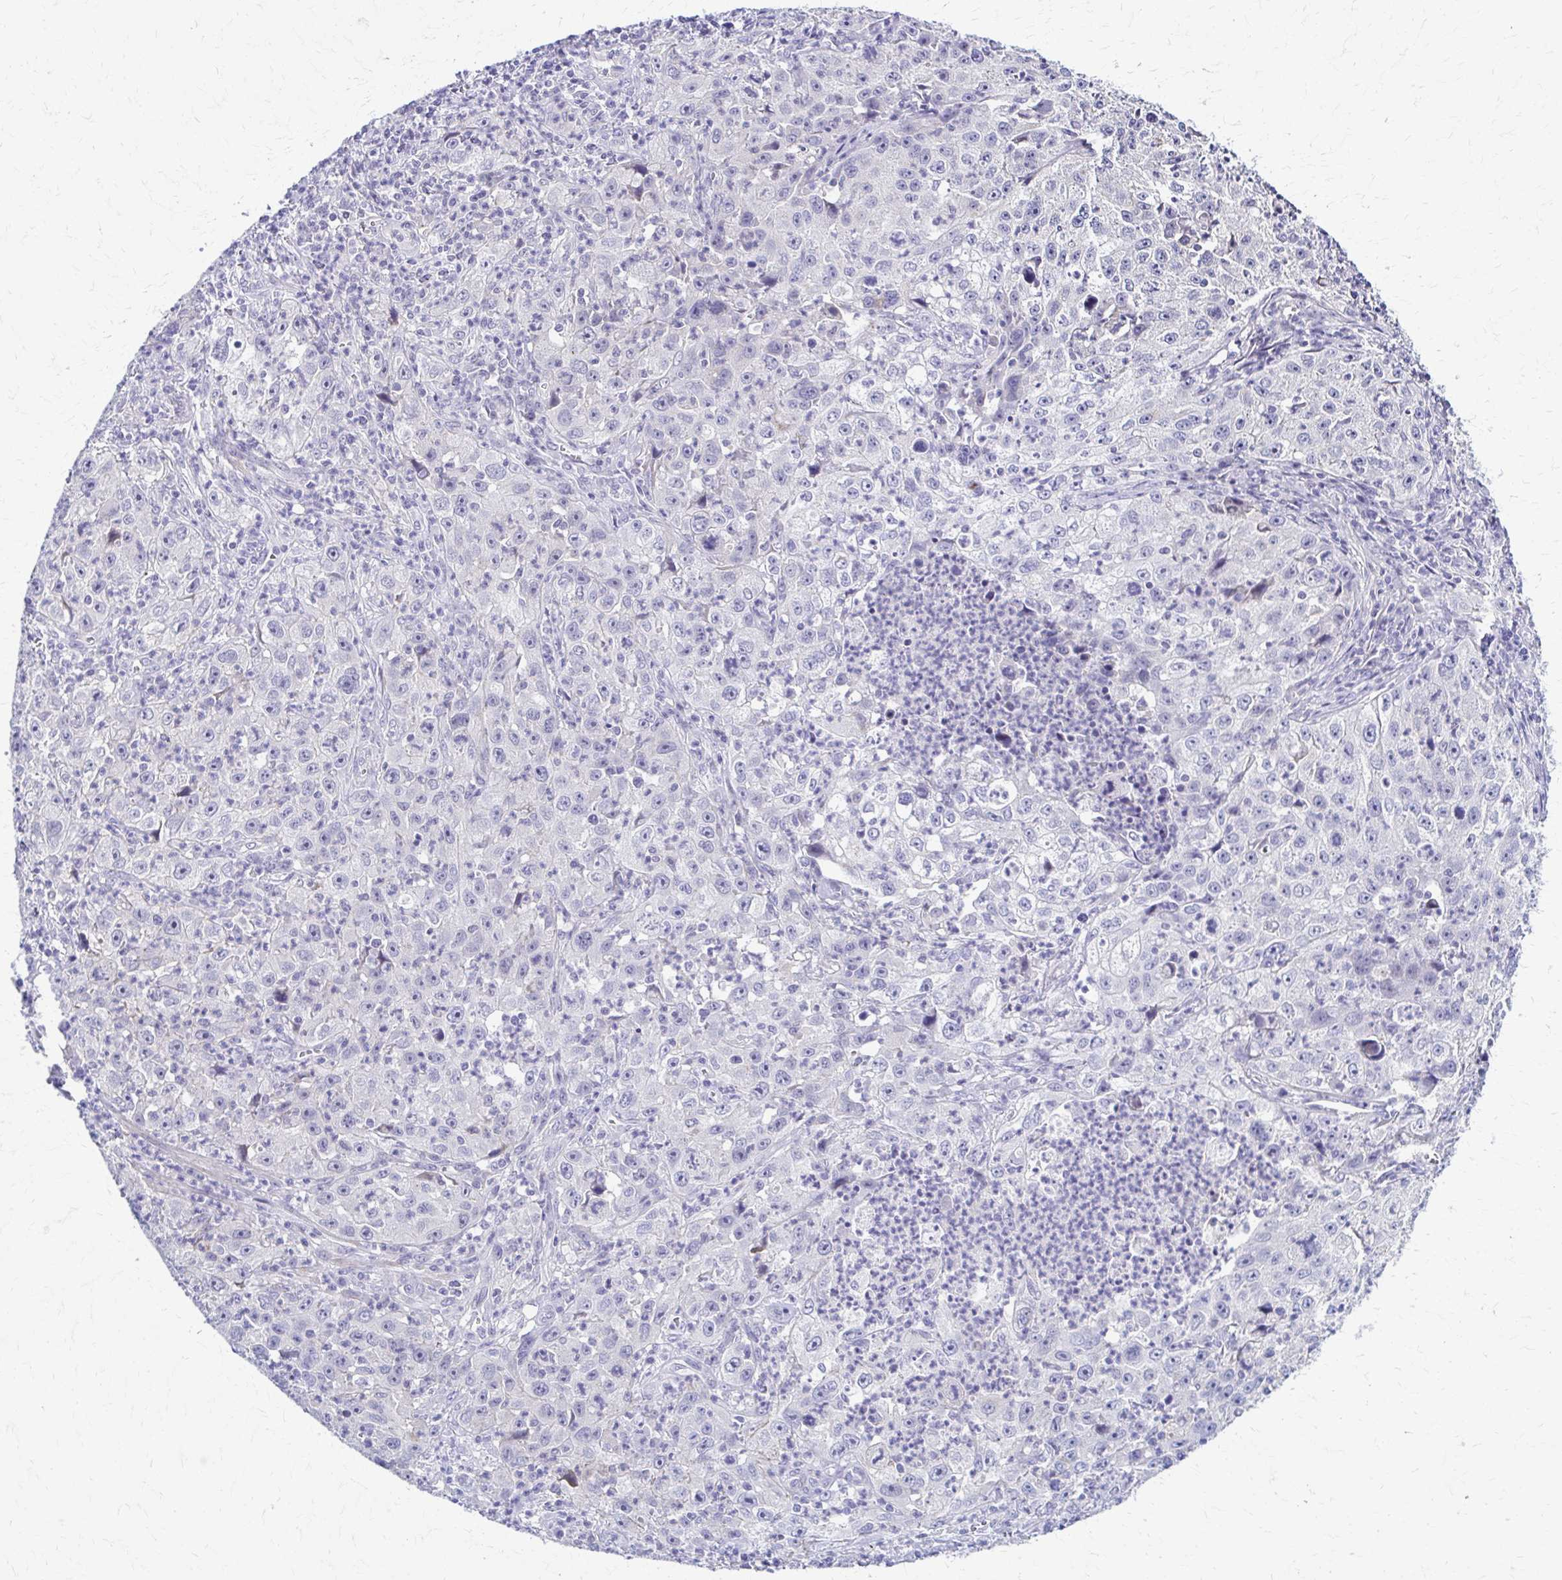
{"staining": {"intensity": "negative", "quantity": "none", "location": "none"}, "tissue": "lung cancer", "cell_type": "Tumor cells", "image_type": "cancer", "snomed": [{"axis": "morphology", "description": "Squamous cell carcinoma, NOS"}, {"axis": "topography", "description": "Lung"}], "caption": "IHC histopathology image of human lung cancer stained for a protein (brown), which reveals no expression in tumor cells.", "gene": "RHOBTB2", "patient": {"sex": "male", "age": 71}}